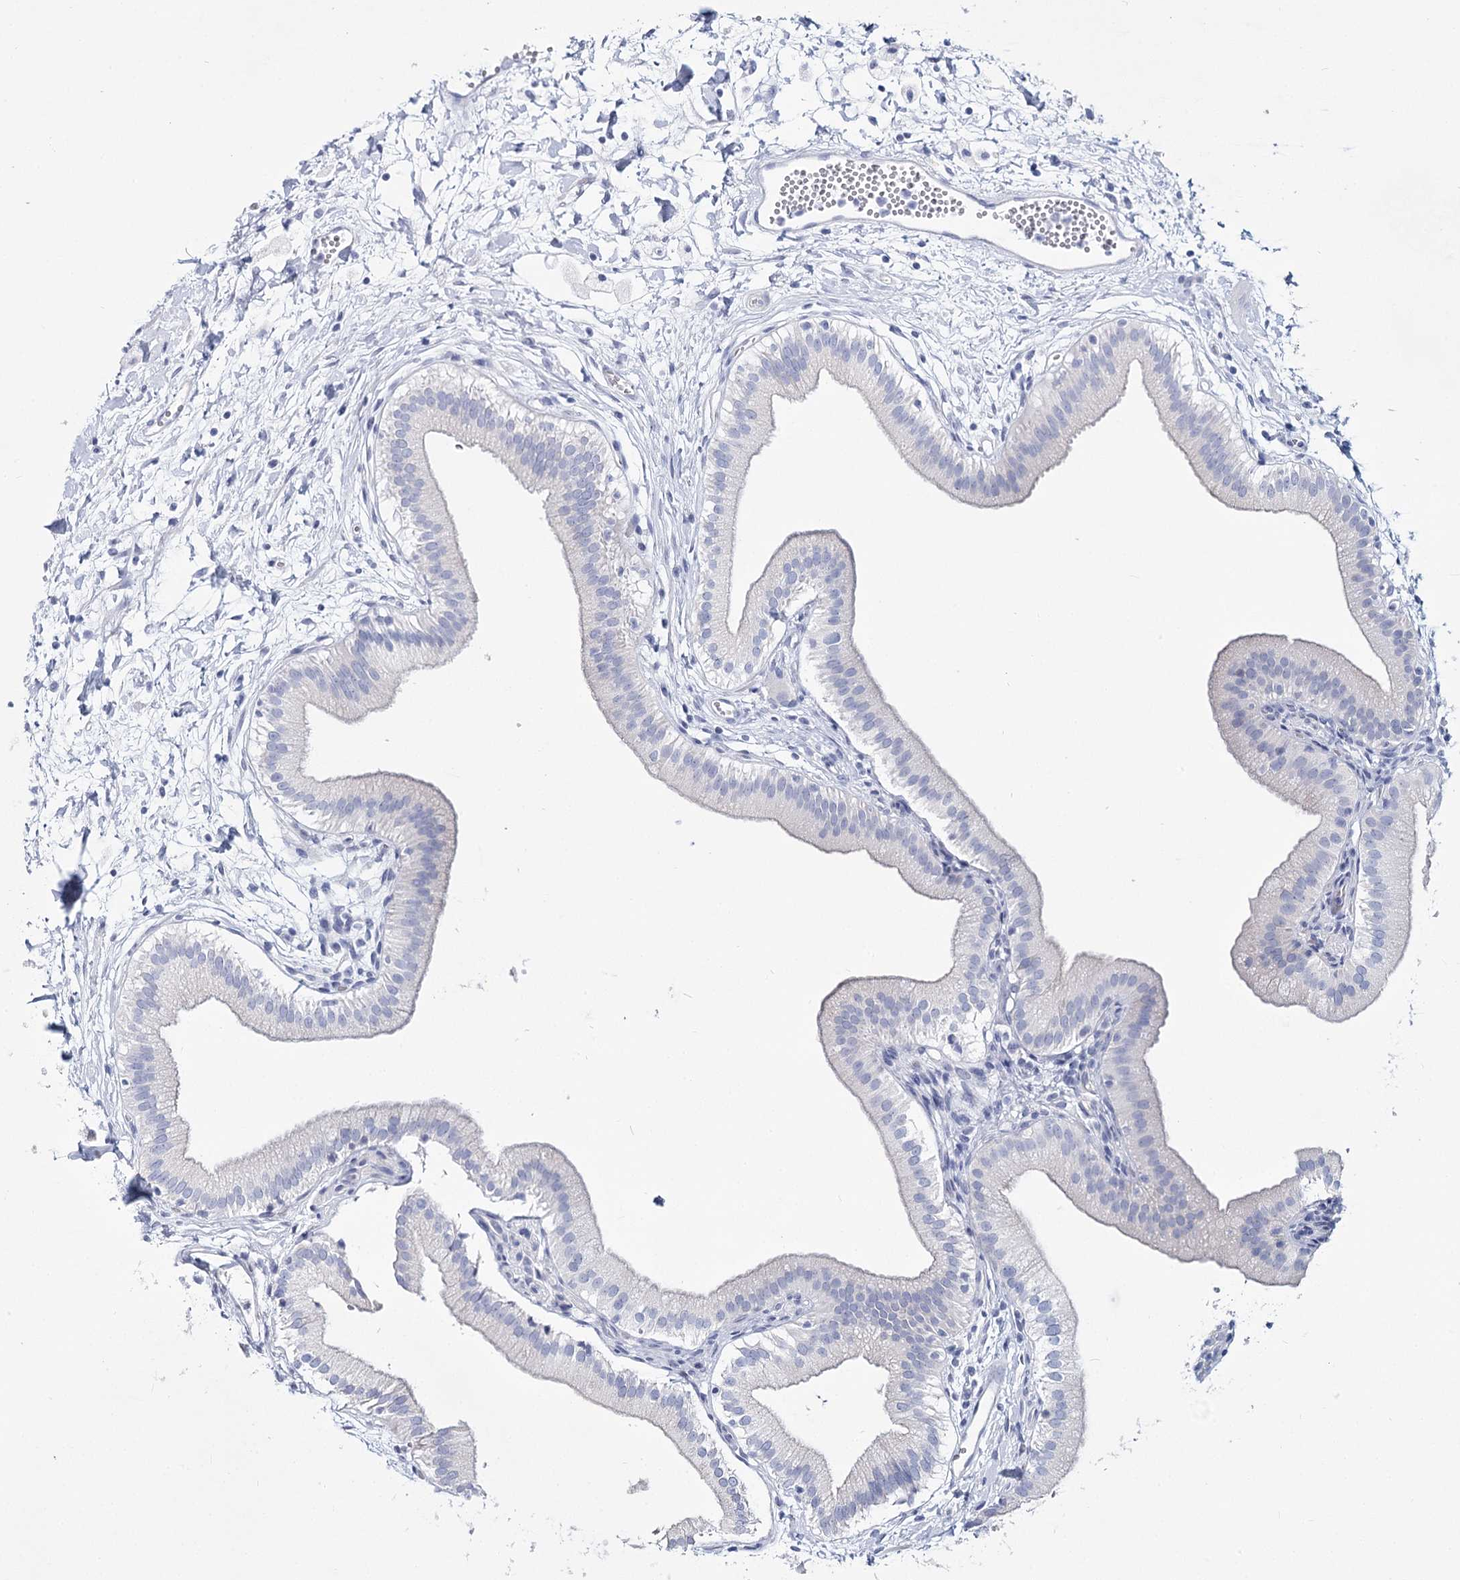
{"staining": {"intensity": "negative", "quantity": "none", "location": "none"}, "tissue": "gallbladder", "cell_type": "Glandular cells", "image_type": "normal", "snomed": [{"axis": "morphology", "description": "Normal tissue, NOS"}, {"axis": "topography", "description": "Gallbladder"}], "caption": "IHC image of unremarkable gallbladder stained for a protein (brown), which displays no expression in glandular cells. Nuclei are stained in blue.", "gene": "SLC17A2", "patient": {"sex": "male", "age": 55}}